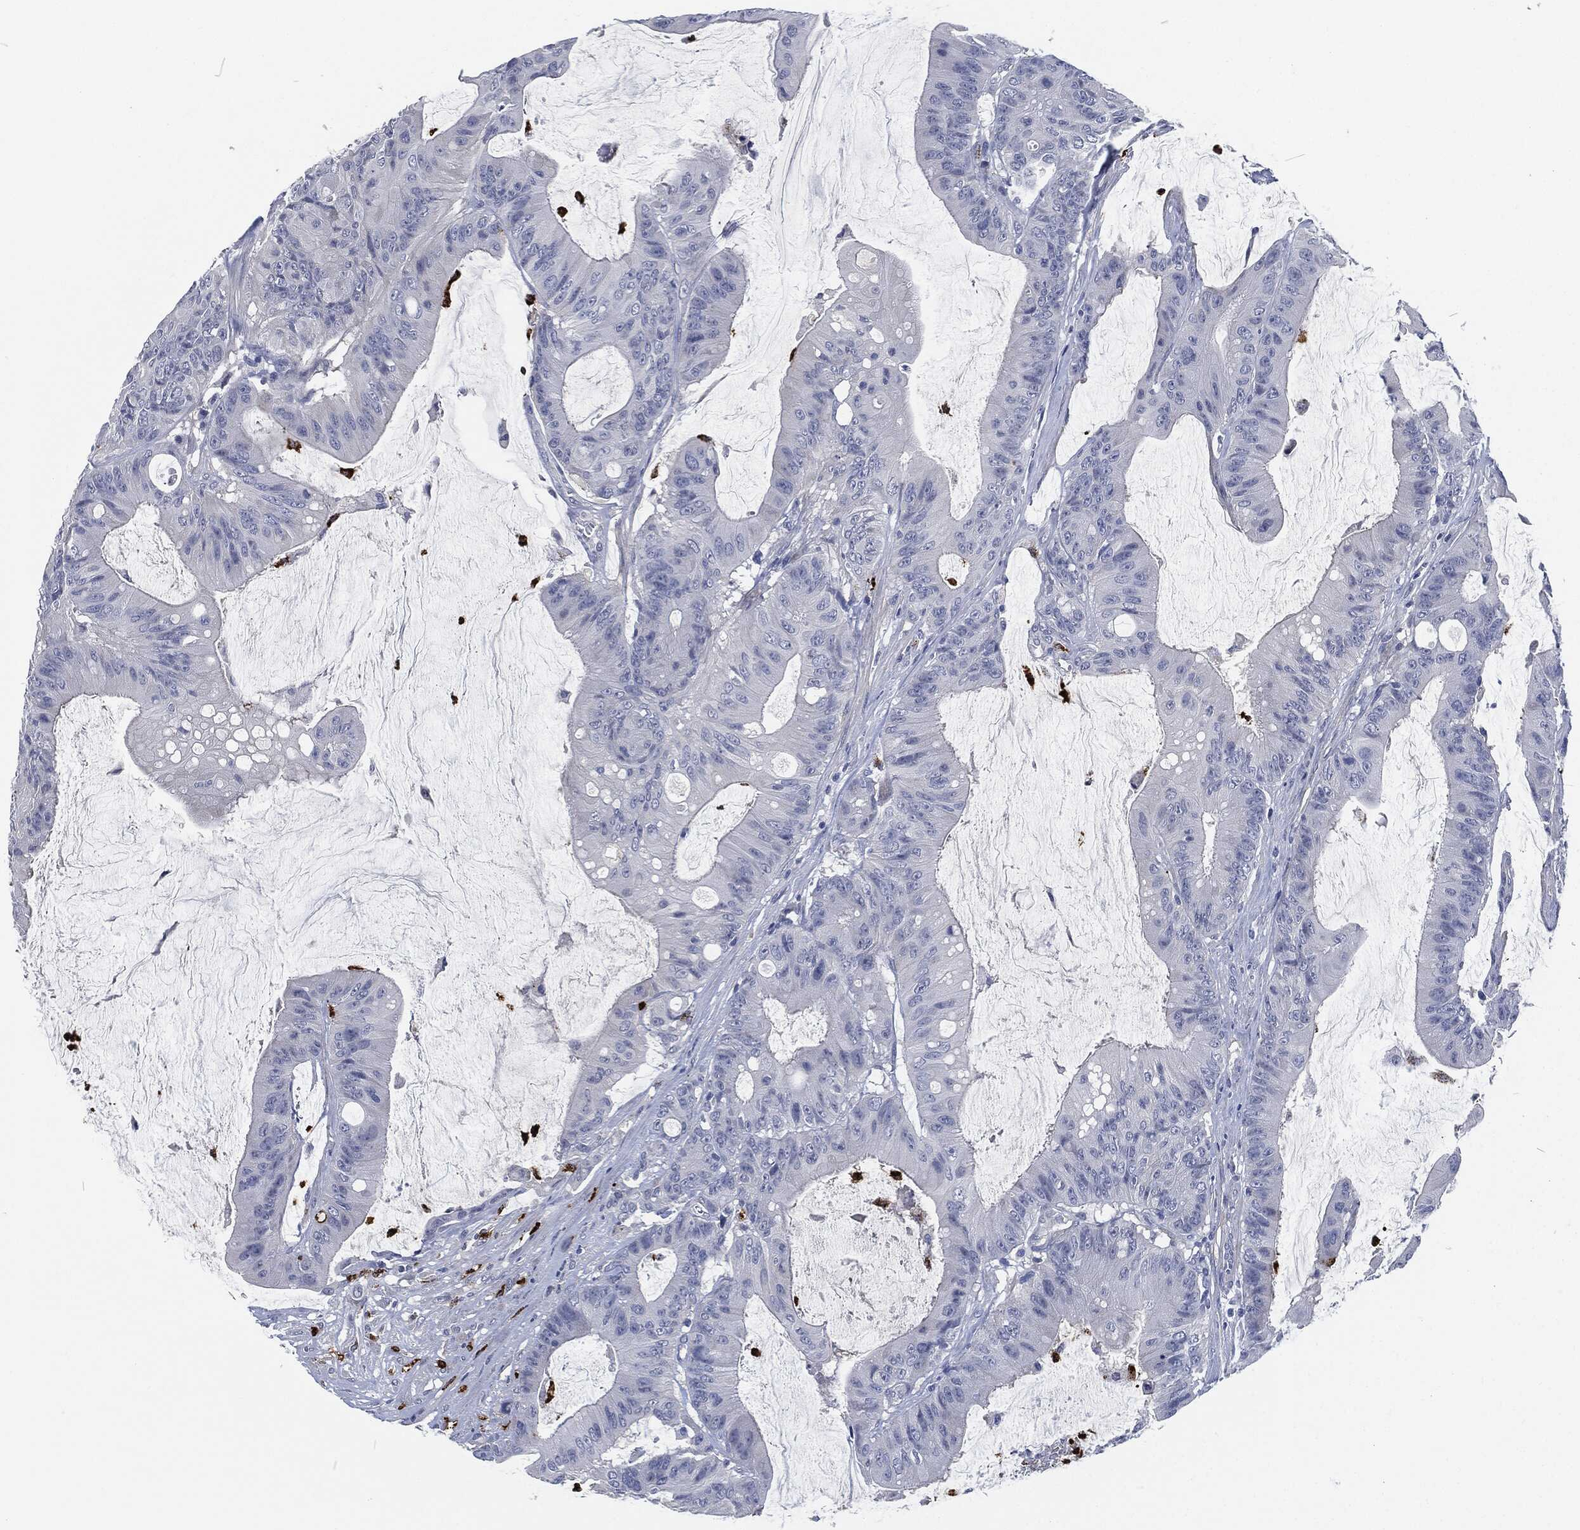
{"staining": {"intensity": "negative", "quantity": "none", "location": "none"}, "tissue": "colorectal cancer", "cell_type": "Tumor cells", "image_type": "cancer", "snomed": [{"axis": "morphology", "description": "Adenocarcinoma, NOS"}, {"axis": "topography", "description": "Colon"}], "caption": "A high-resolution image shows immunohistochemistry (IHC) staining of colorectal cancer (adenocarcinoma), which shows no significant positivity in tumor cells.", "gene": "MPO", "patient": {"sex": "female", "age": 69}}